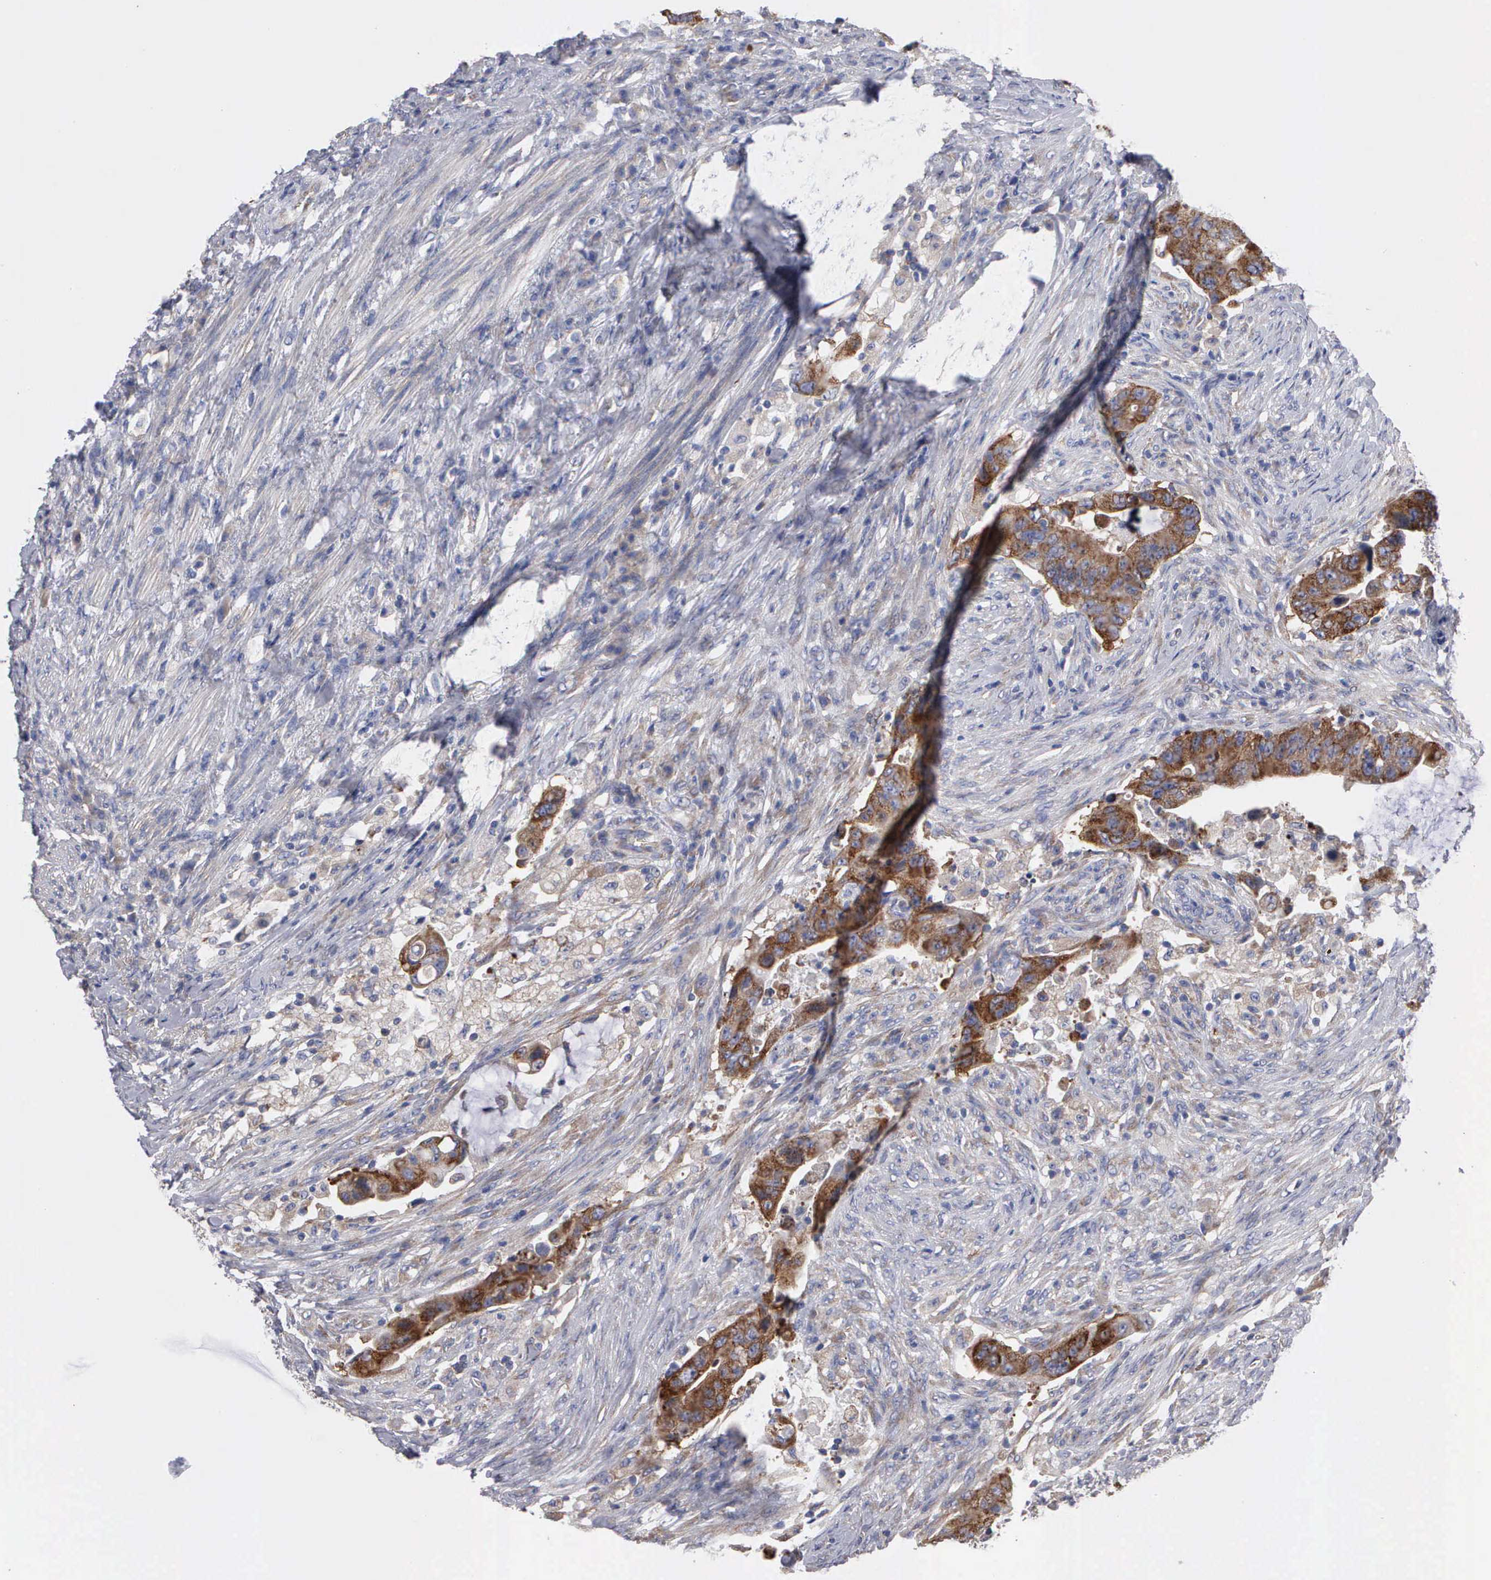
{"staining": {"intensity": "moderate", "quantity": ">75%", "location": "cytoplasmic/membranous"}, "tissue": "colorectal cancer", "cell_type": "Tumor cells", "image_type": "cancer", "snomed": [{"axis": "morphology", "description": "Adenocarcinoma, NOS"}, {"axis": "topography", "description": "Rectum"}], "caption": "Colorectal adenocarcinoma stained for a protein (brown) exhibits moderate cytoplasmic/membranous positive expression in about >75% of tumor cells.", "gene": "TXLNG", "patient": {"sex": "female", "age": 71}}